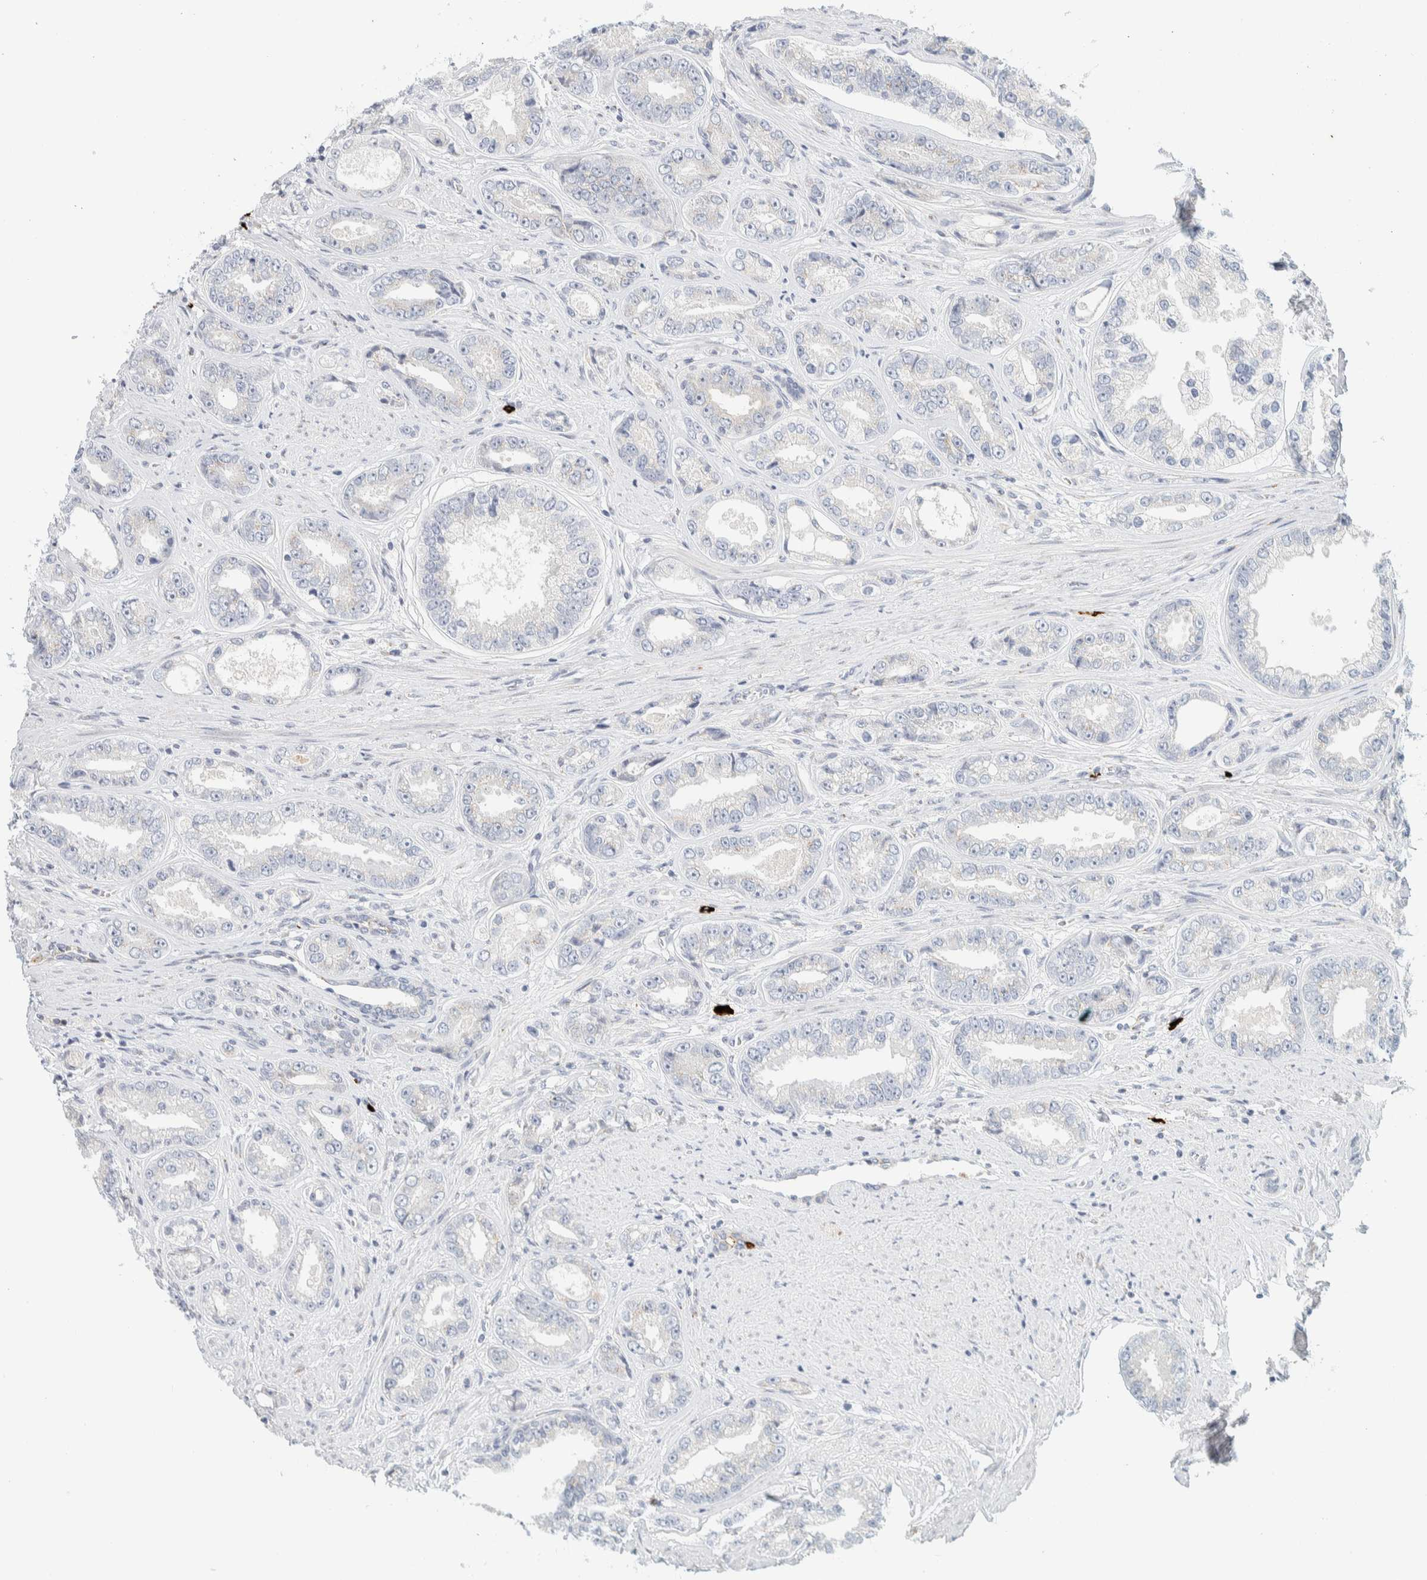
{"staining": {"intensity": "negative", "quantity": "none", "location": "none"}, "tissue": "prostate cancer", "cell_type": "Tumor cells", "image_type": "cancer", "snomed": [{"axis": "morphology", "description": "Adenocarcinoma, High grade"}, {"axis": "topography", "description": "Prostate"}], "caption": "Tumor cells are negative for brown protein staining in adenocarcinoma (high-grade) (prostate).", "gene": "SPNS3", "patient": {"sex": "male", "age": 61}}